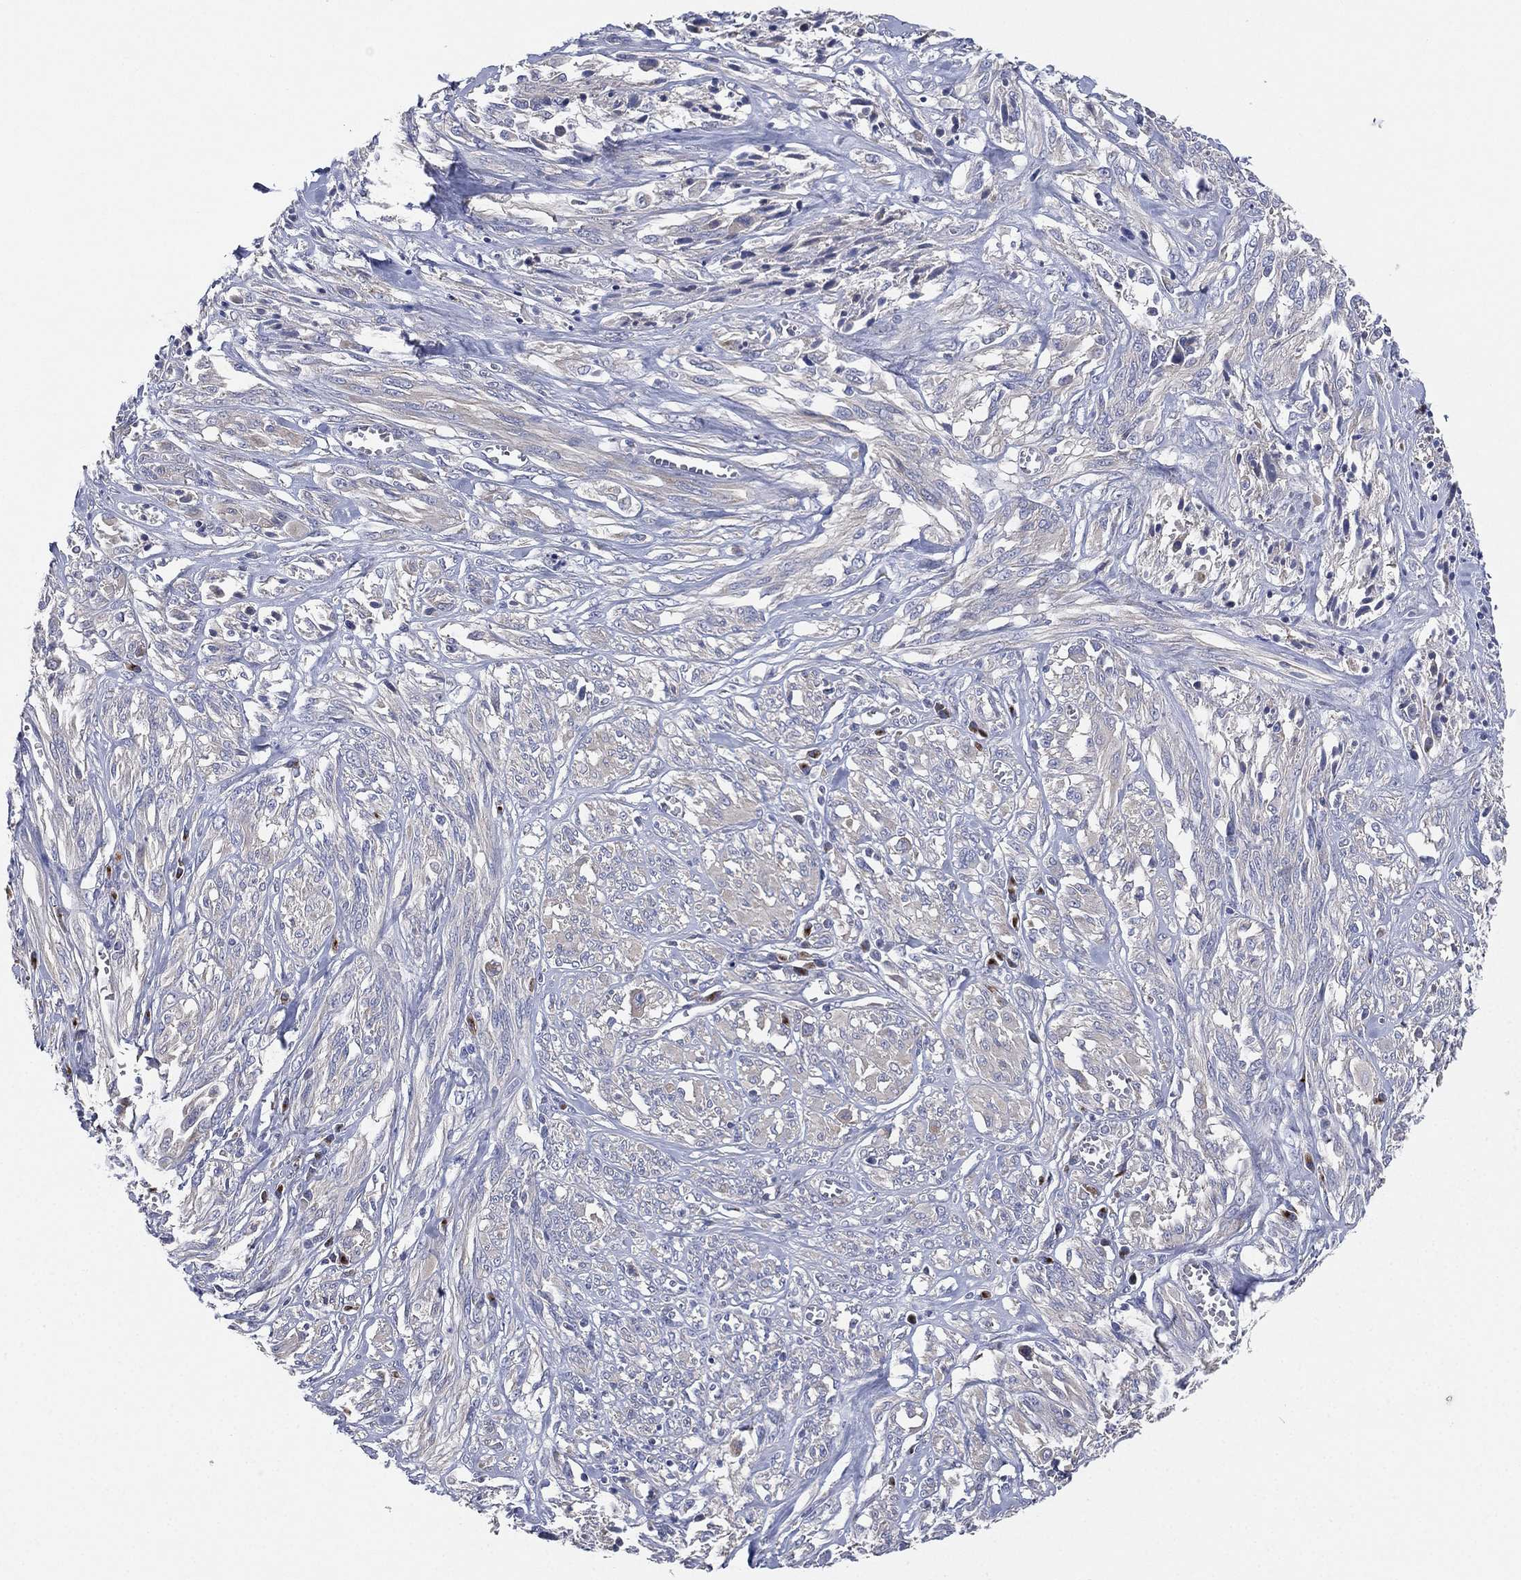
{"staining": {"intensity": "negative", "quantity": "none", "location": "none"}, "tissue": "melanoma", "cell_type": "Tumor cells", "image_type": "cancer", "snomed": [{"axis": "morphology", "description": "Malignant melanoma, NOS"}, {"axis": "topography", "description": "Skin"}], "caption": "Malignant melanoma was stained to show a protein in brown. There is no significant staining in tumor cells.", "gene": "ATP8A2", "patient": {"sex": "female", "age": 91}}